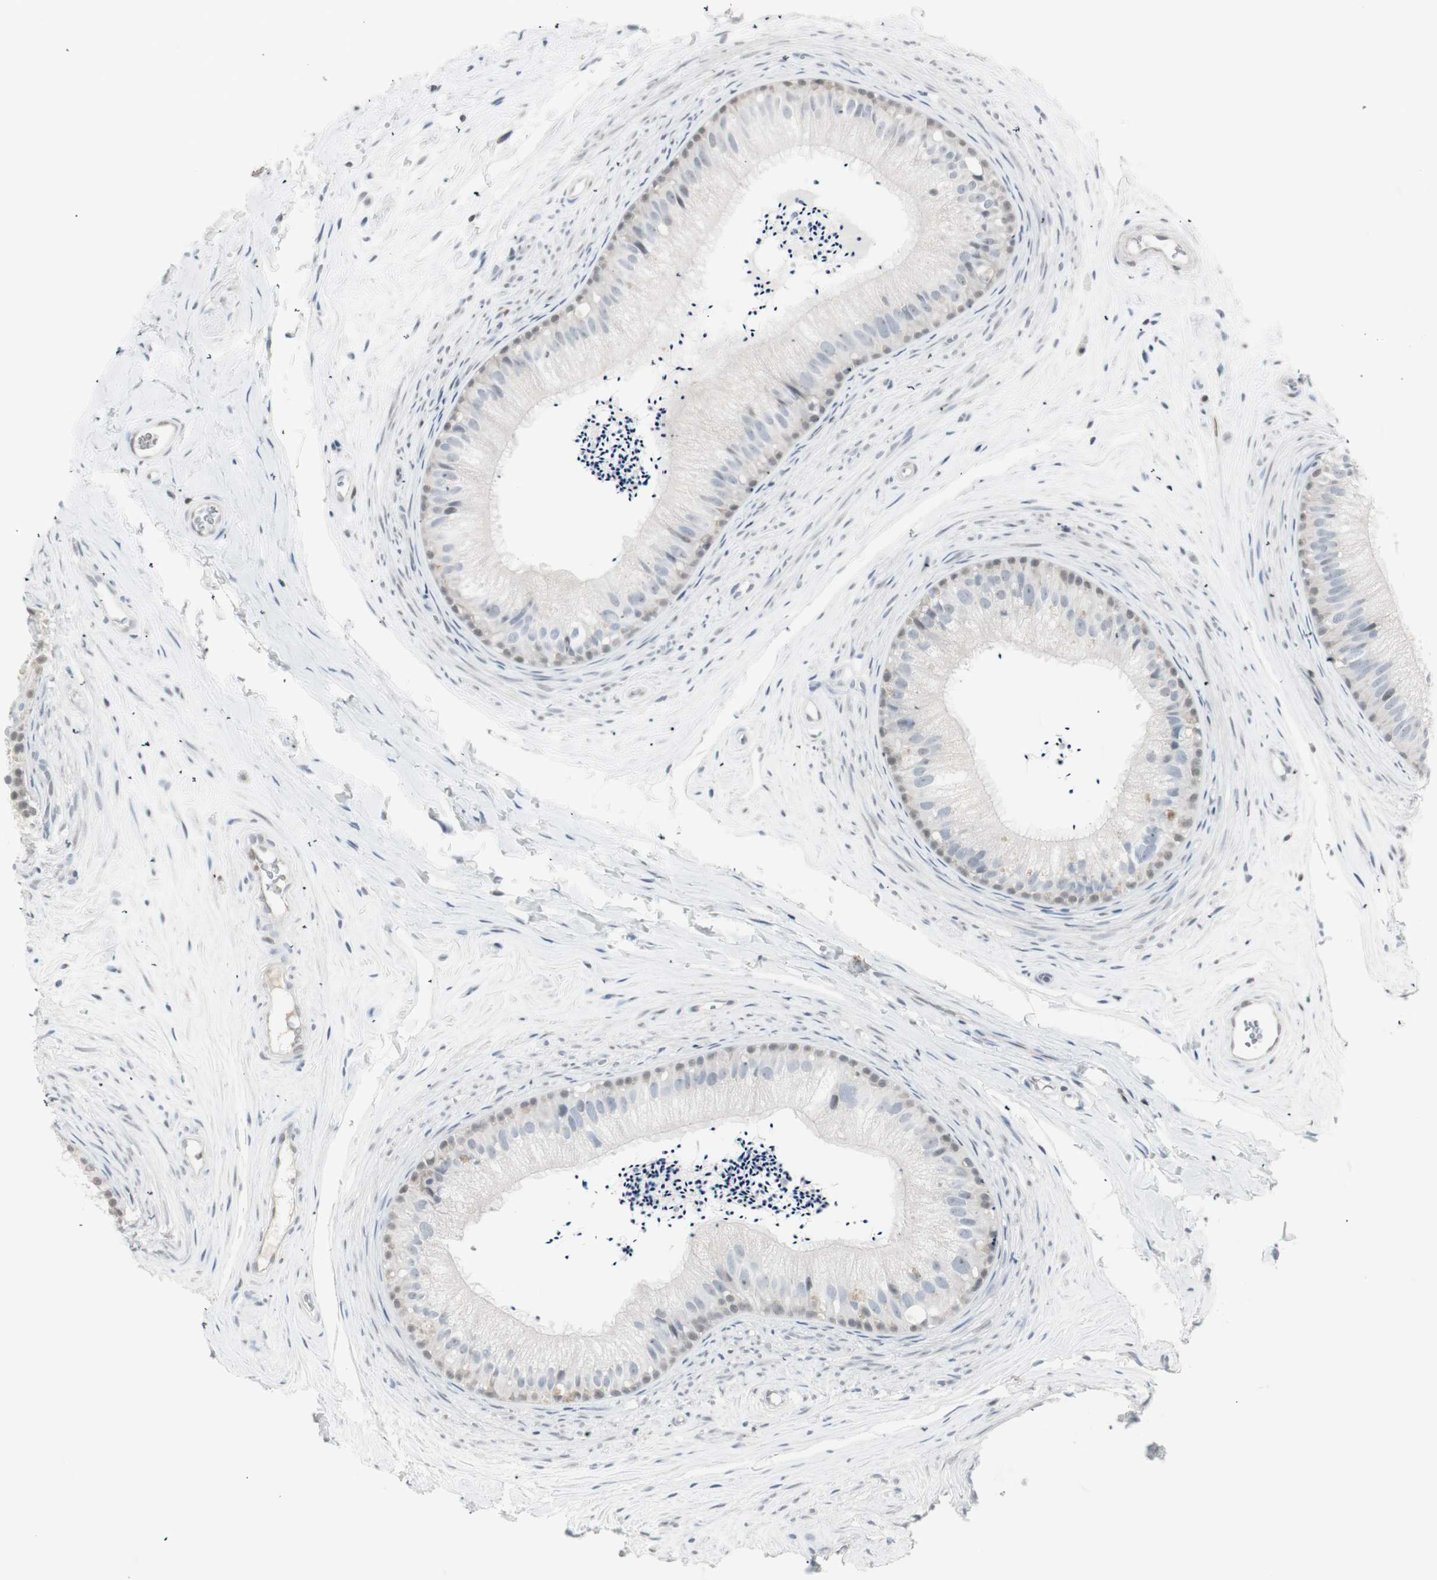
{"staining": {"intensity": "negative", "quantity": "none", "location": "none"}, "tissue": "epididymis", "cell_type": "Glandular cells", "image_type": "normal", "snomed": [{"axis": "morphology", "description": "Normal tissue, NOS"}, {"axis": "topography", "description": "Epididymis"}], "caption": "Glandular cells show no significant staining in unremarkable epididymis.", "gene": "MAP4K4", "patient": {"sex": "male", "age": 56}}